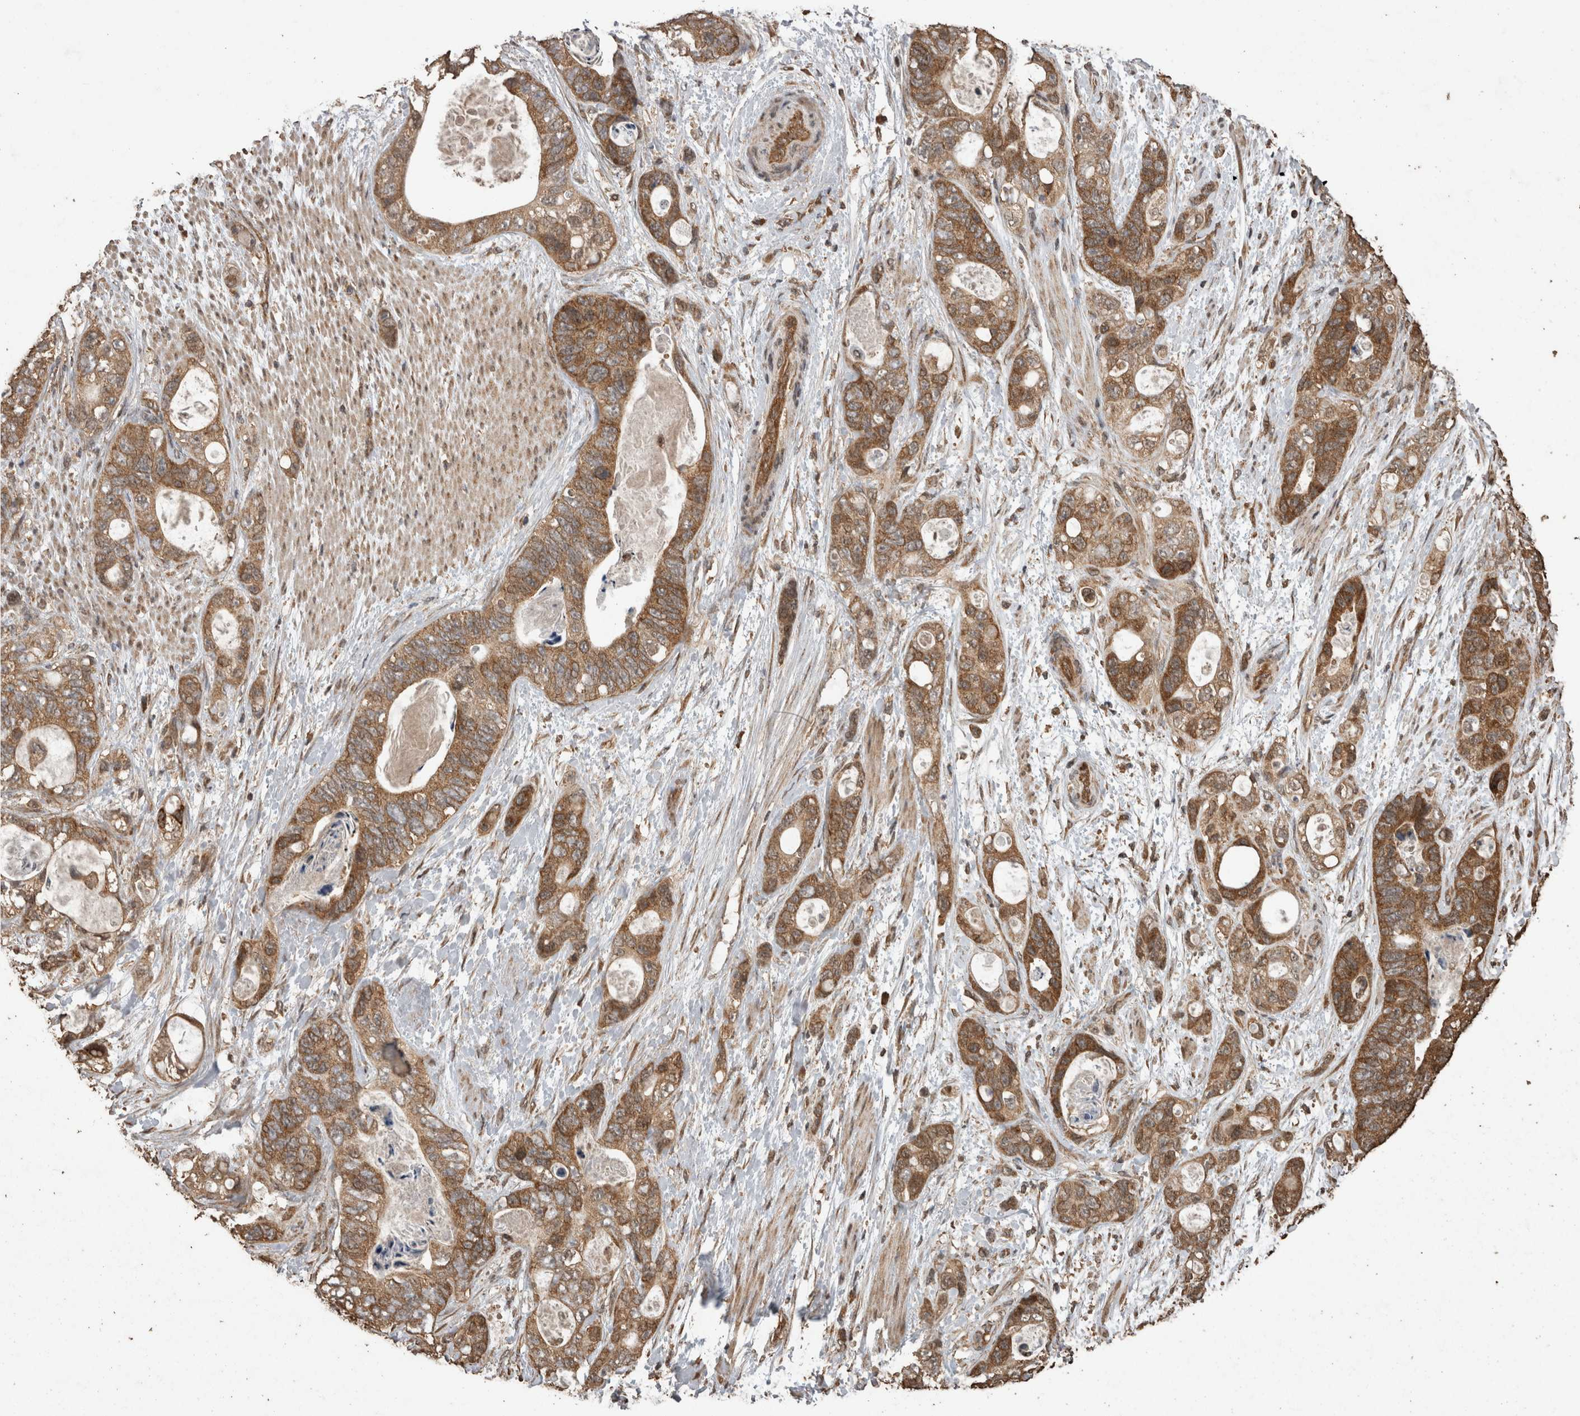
{"staining": {"intensity": "moderate", "quantity": ">75%", "location": "cytoplasmic/membranous"}, "tissue": "stomach cancer", "cell_type": "Tumor cells", "image_type": "cancer", "snomed": [{"axis": "morphology", "description": "Normal tissue, NOS"}, {"axis": "morphology", "description": "Adenocarcinoma, NOS"}, {"axis": "topography", "description": "Stomach"}], "caption": "A histopathology image of adenocarcinoma (stomach) stained for a protein demonstrates moderate cytoplasmic/membranous brown staining in tumor cells. The staining was performed using DAB, with brown indicating positive protein expression. Nuclei are stained blue with hematoxylin.", "gene": "PINK1", "patient": {"sex": "female", "age": 89}}